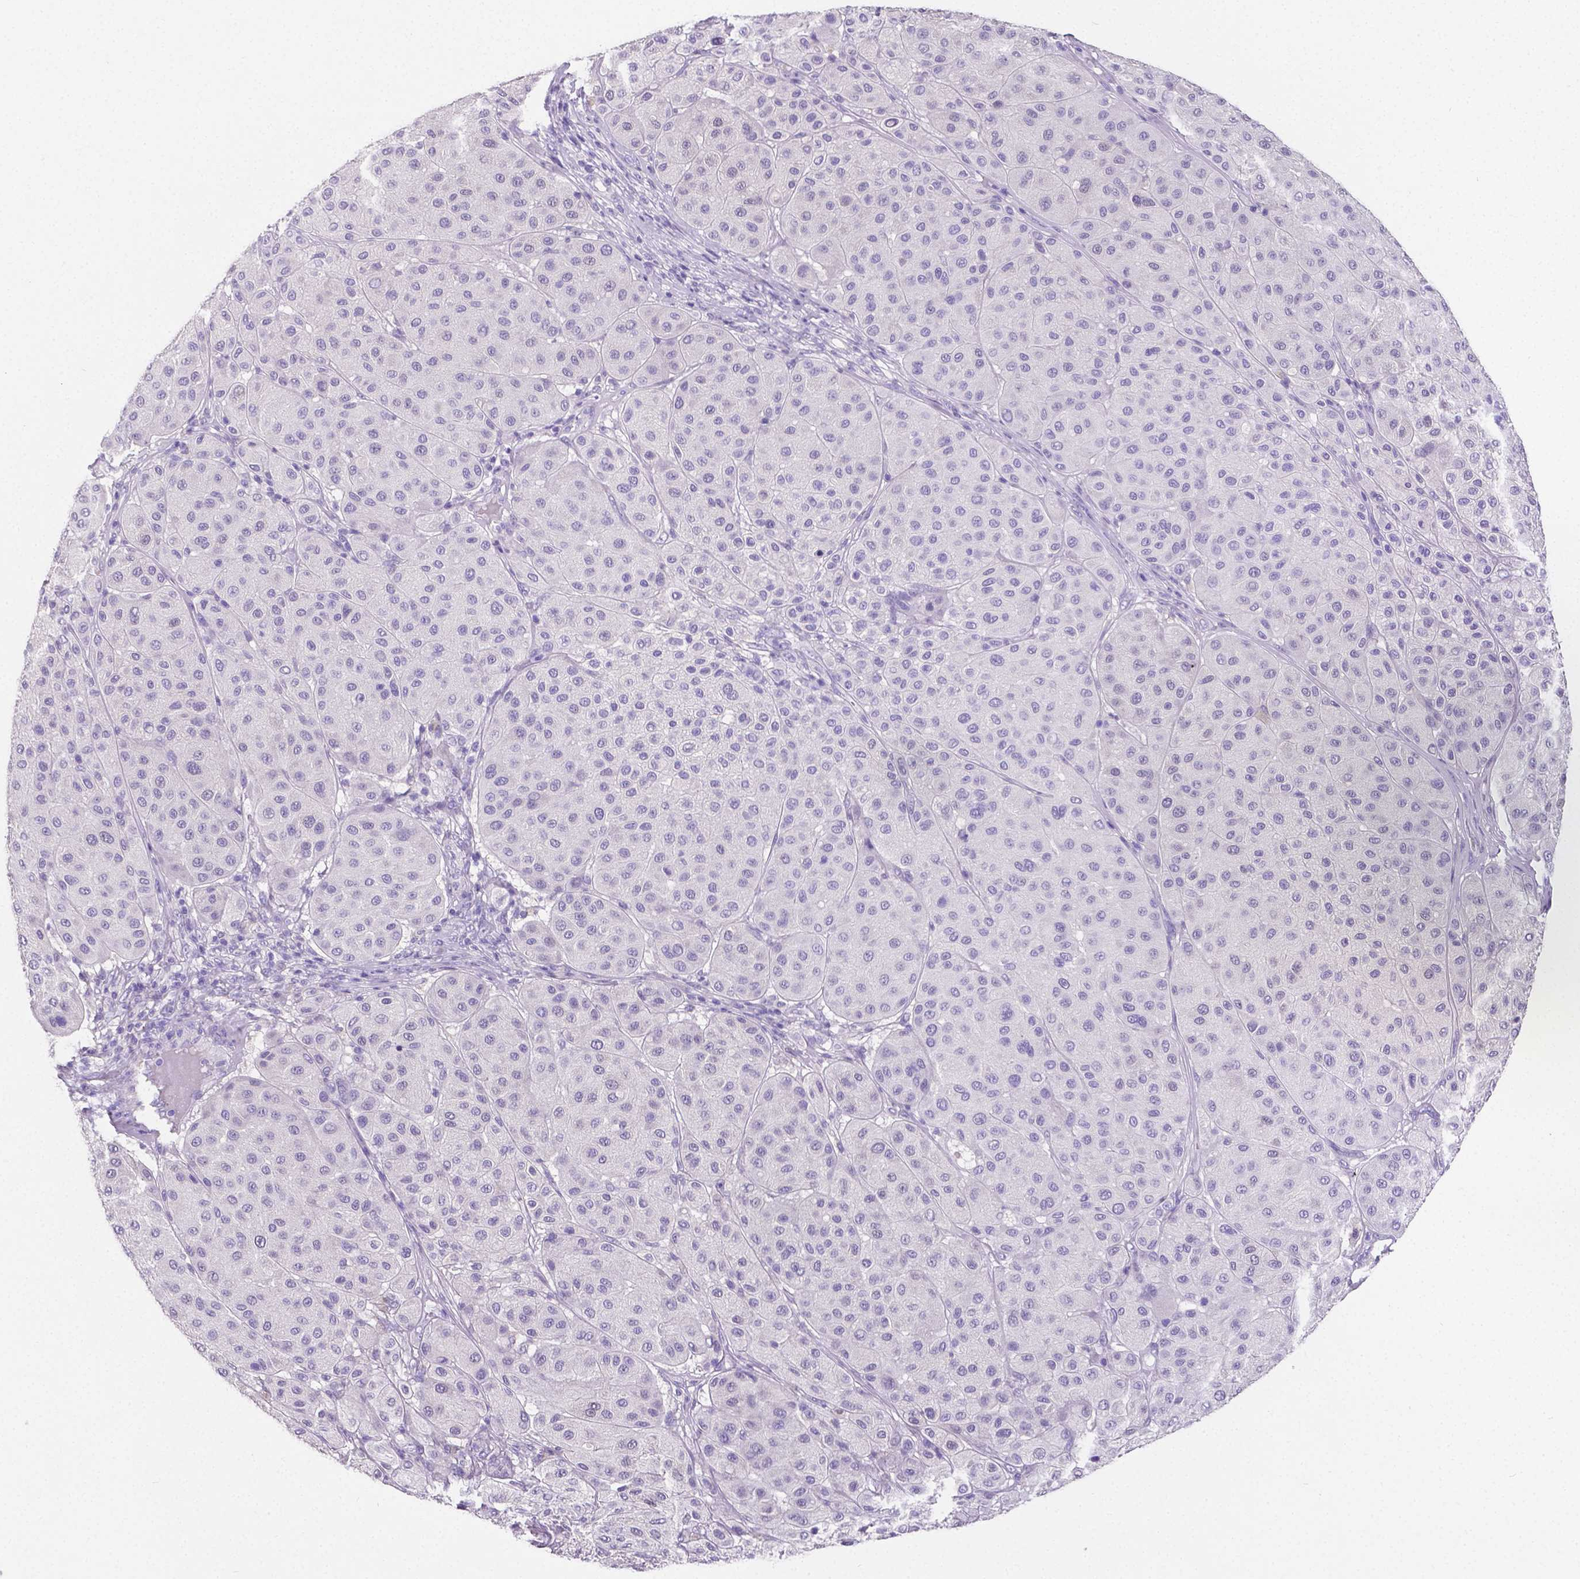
{"staining": {"intensity": "negative", "quantity": "none", "location": "none"}, "tissue": "melanoma", "cell_type": "Tumor cells", "image_type": "cancer", "snomed": [{"axis": "morphology", "description": "Malignant melanoma, Metastatic site"}, {"axis": "topography", "description": "Smooth muscle"}], "caption": "IHC of human melanoma demonstrates no positivity in tumor cells.", "gene": "SLC22A2", "patient": {"sex": "male", "age": 41}}